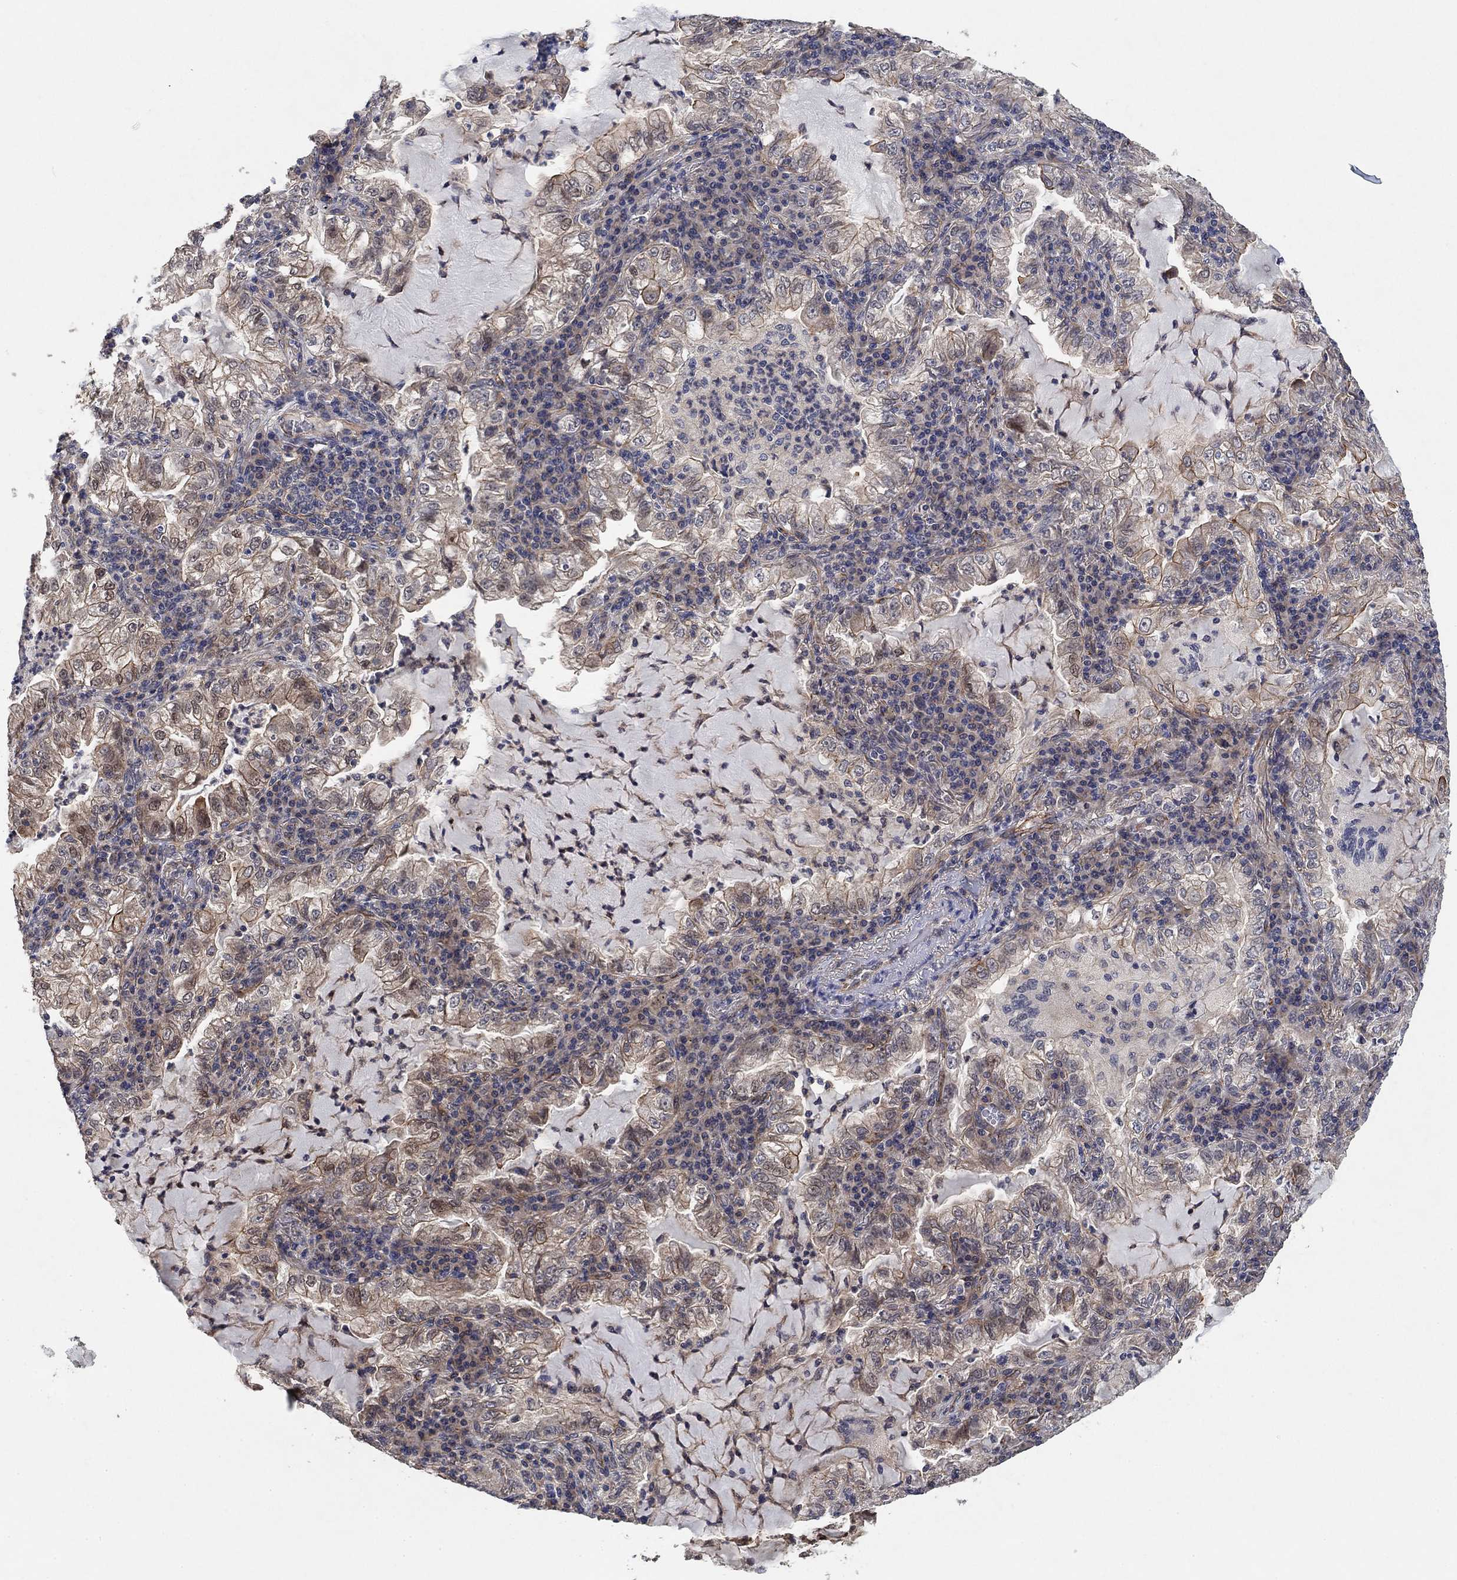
{"staining": {"intensity": "moderate", "quantity": "25%-75%", "location": "cytoplasmic/membranous"}, "tissue": "lung cancer", "cell_type": "Tumor cells", "image_type": "cancer", "snomed": [{"axis": "morphology", "description": "Adenocarcinoma, NOS"}, {"axis": "topography", "description": "Lung"}], "caption": "Protein positivity by immunohistochemistry (IHC) displays moderate cytoplasmic/membranous staining in approximately 25%-75% of tumor cells in adenocarcinoma (lung). Nuclei are stained in blue.", "gene": "MCUR1", "patient": {"sex": "female", "age": 73}}